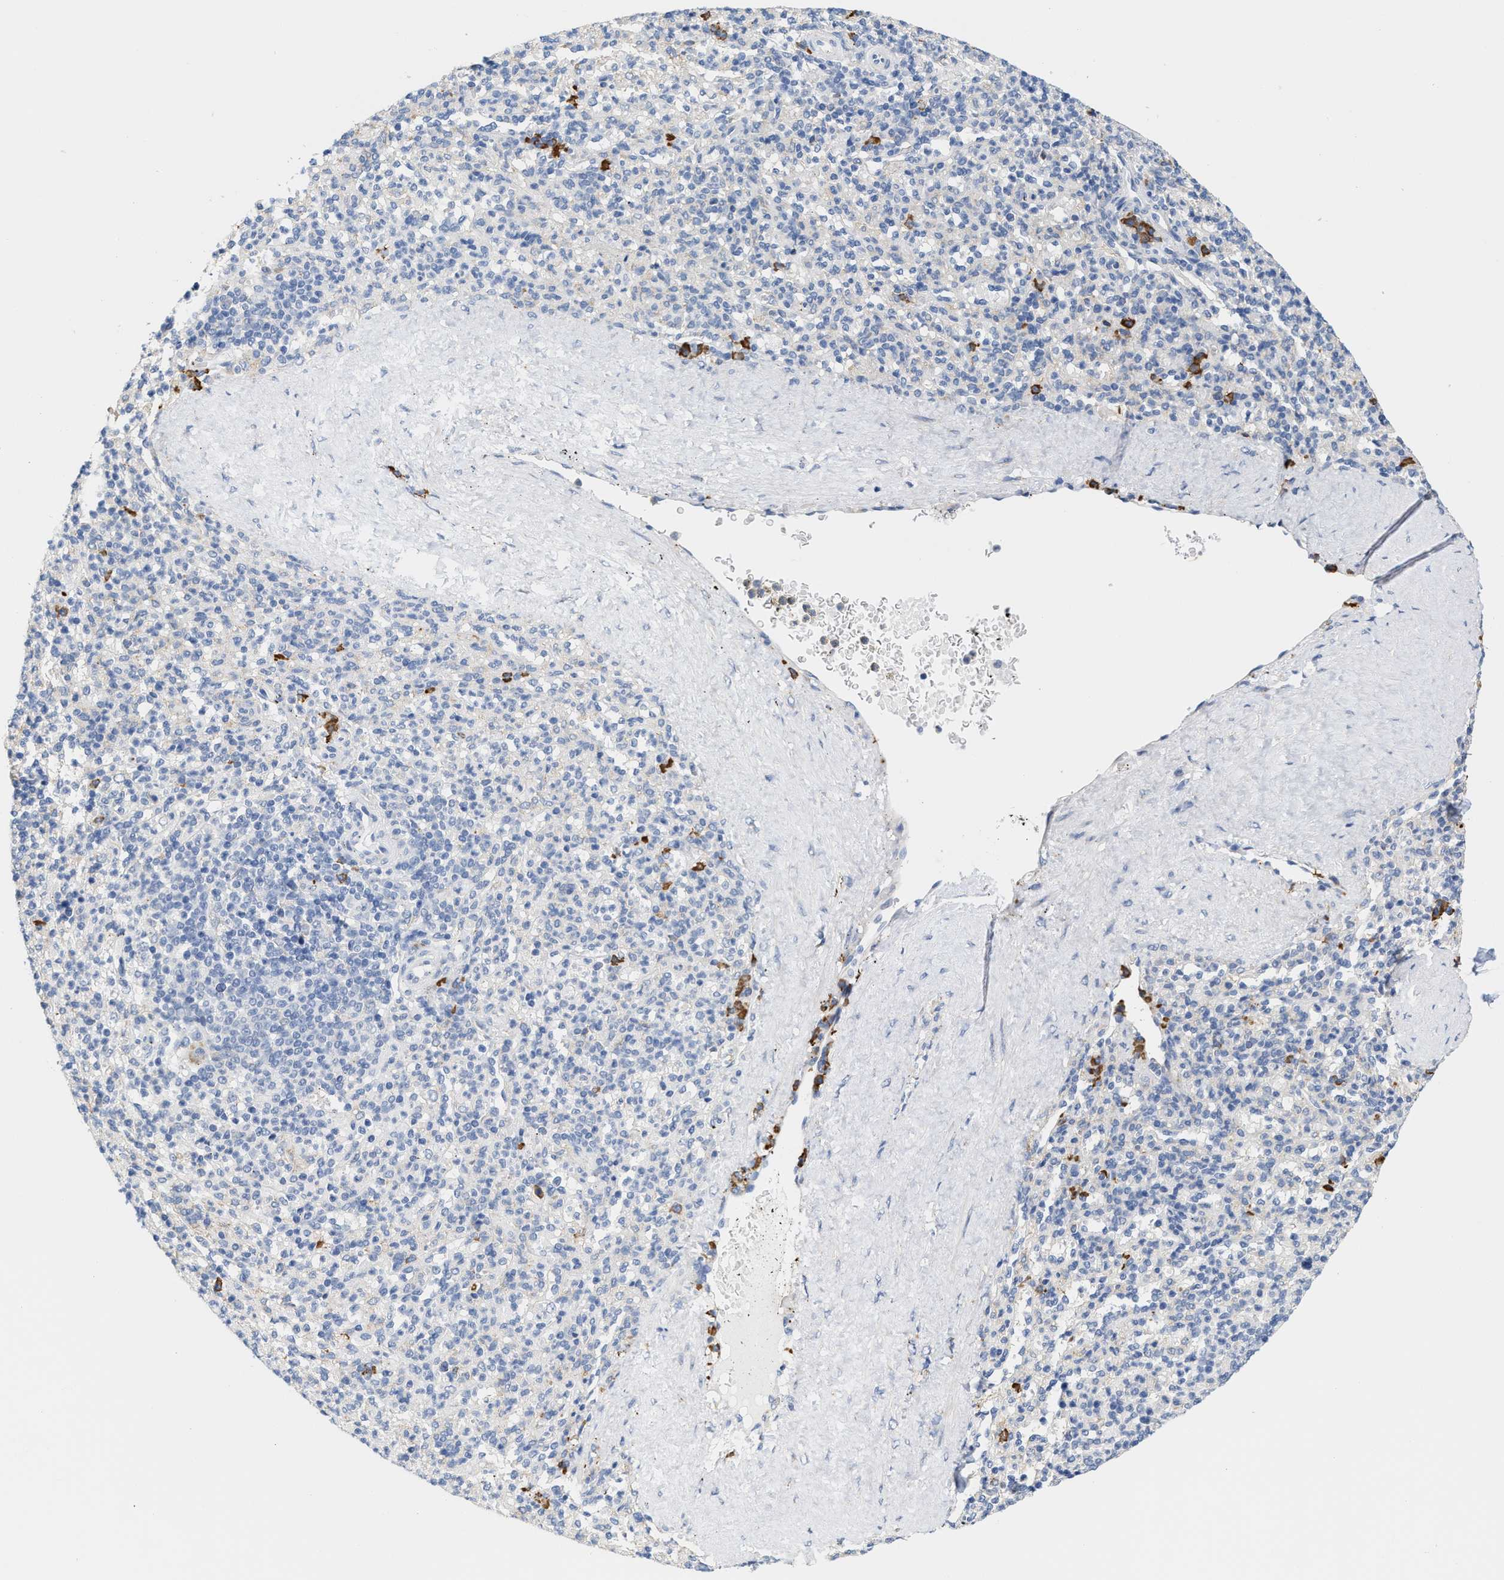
{"staining": {"intensity": "strong", "quantity": "<25%", "location": "cytoplasmic/membranous"}, "tissue": "spleen", "cell_type": "Cells in red pulp", "image_type": "normal", "snomed": [{"axis": "morphology", "description": "Normal tissue, NOS"}, {"axis": "topography", "description": "Spleen"}], "caption": "Immunohistochemical staining of benign spleen shows strong cytoplasmic/membranous protein expression in about <25% of cells in red pulp.", "gene": "RYR2", "patient": {"sex": "male", "age": 36}}